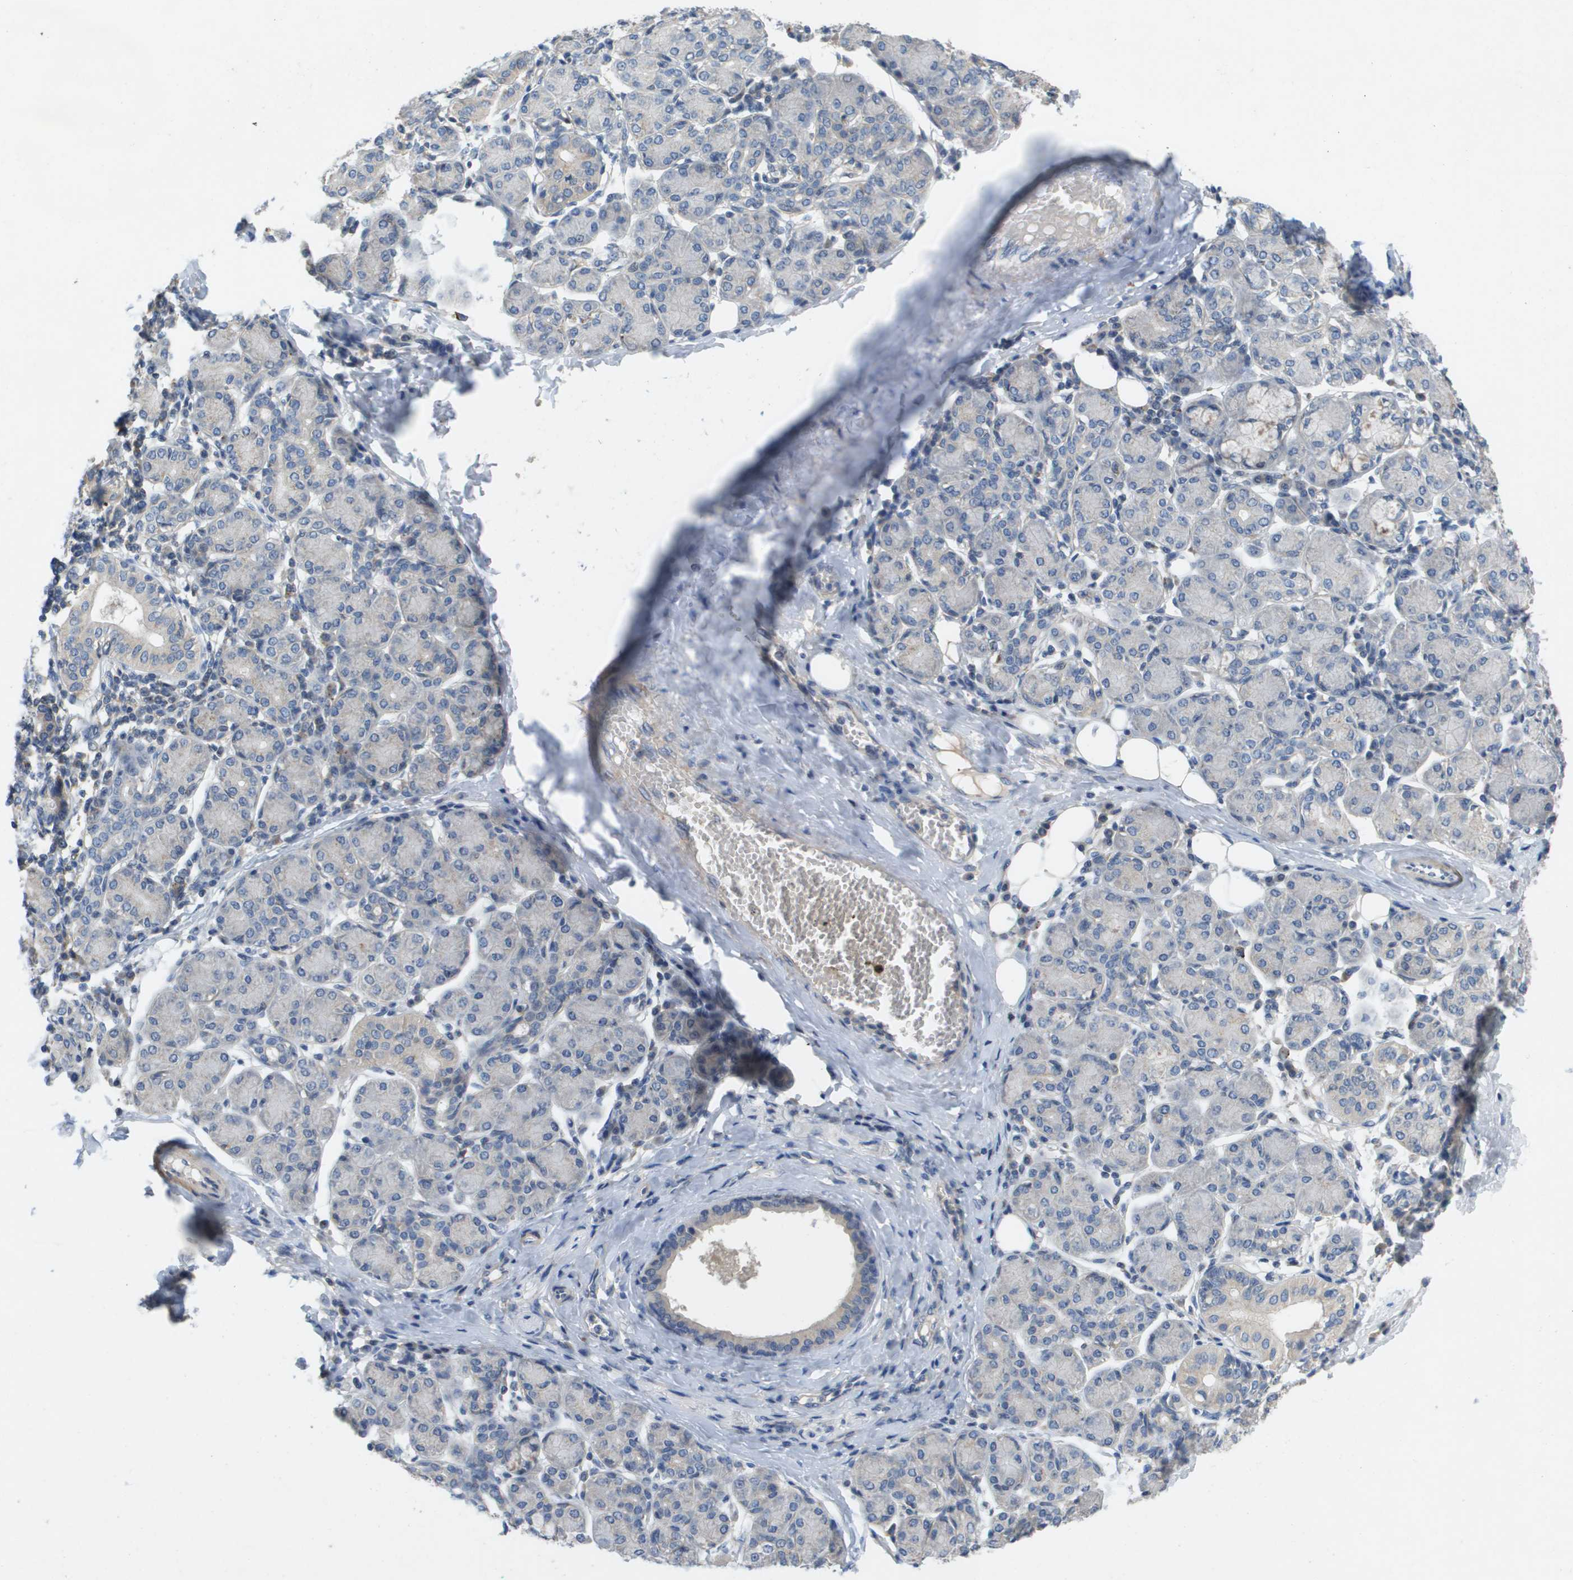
{"staining": {"intensity": "negative", "quantity": "none", "location": "none"}, "tissue": "salivary gland", "cell_type": "Glandular cells", "image_type": "normal", "snomed": [{"axis": "morphology", "description": "Normal tissue, NOS"}, {"axis": "morphology", "description": "Inflammation, NOS"}, {"axis": "topography", "description": "Lymph node"}, {"axis": "topography", "description": "Salivary gland"}], "caption": "The photomicrograph shows no staining of glandular cells in benign salivary gland.", "gene": "B3GNT5", "patient": {"sex": "male", "age": 3}}